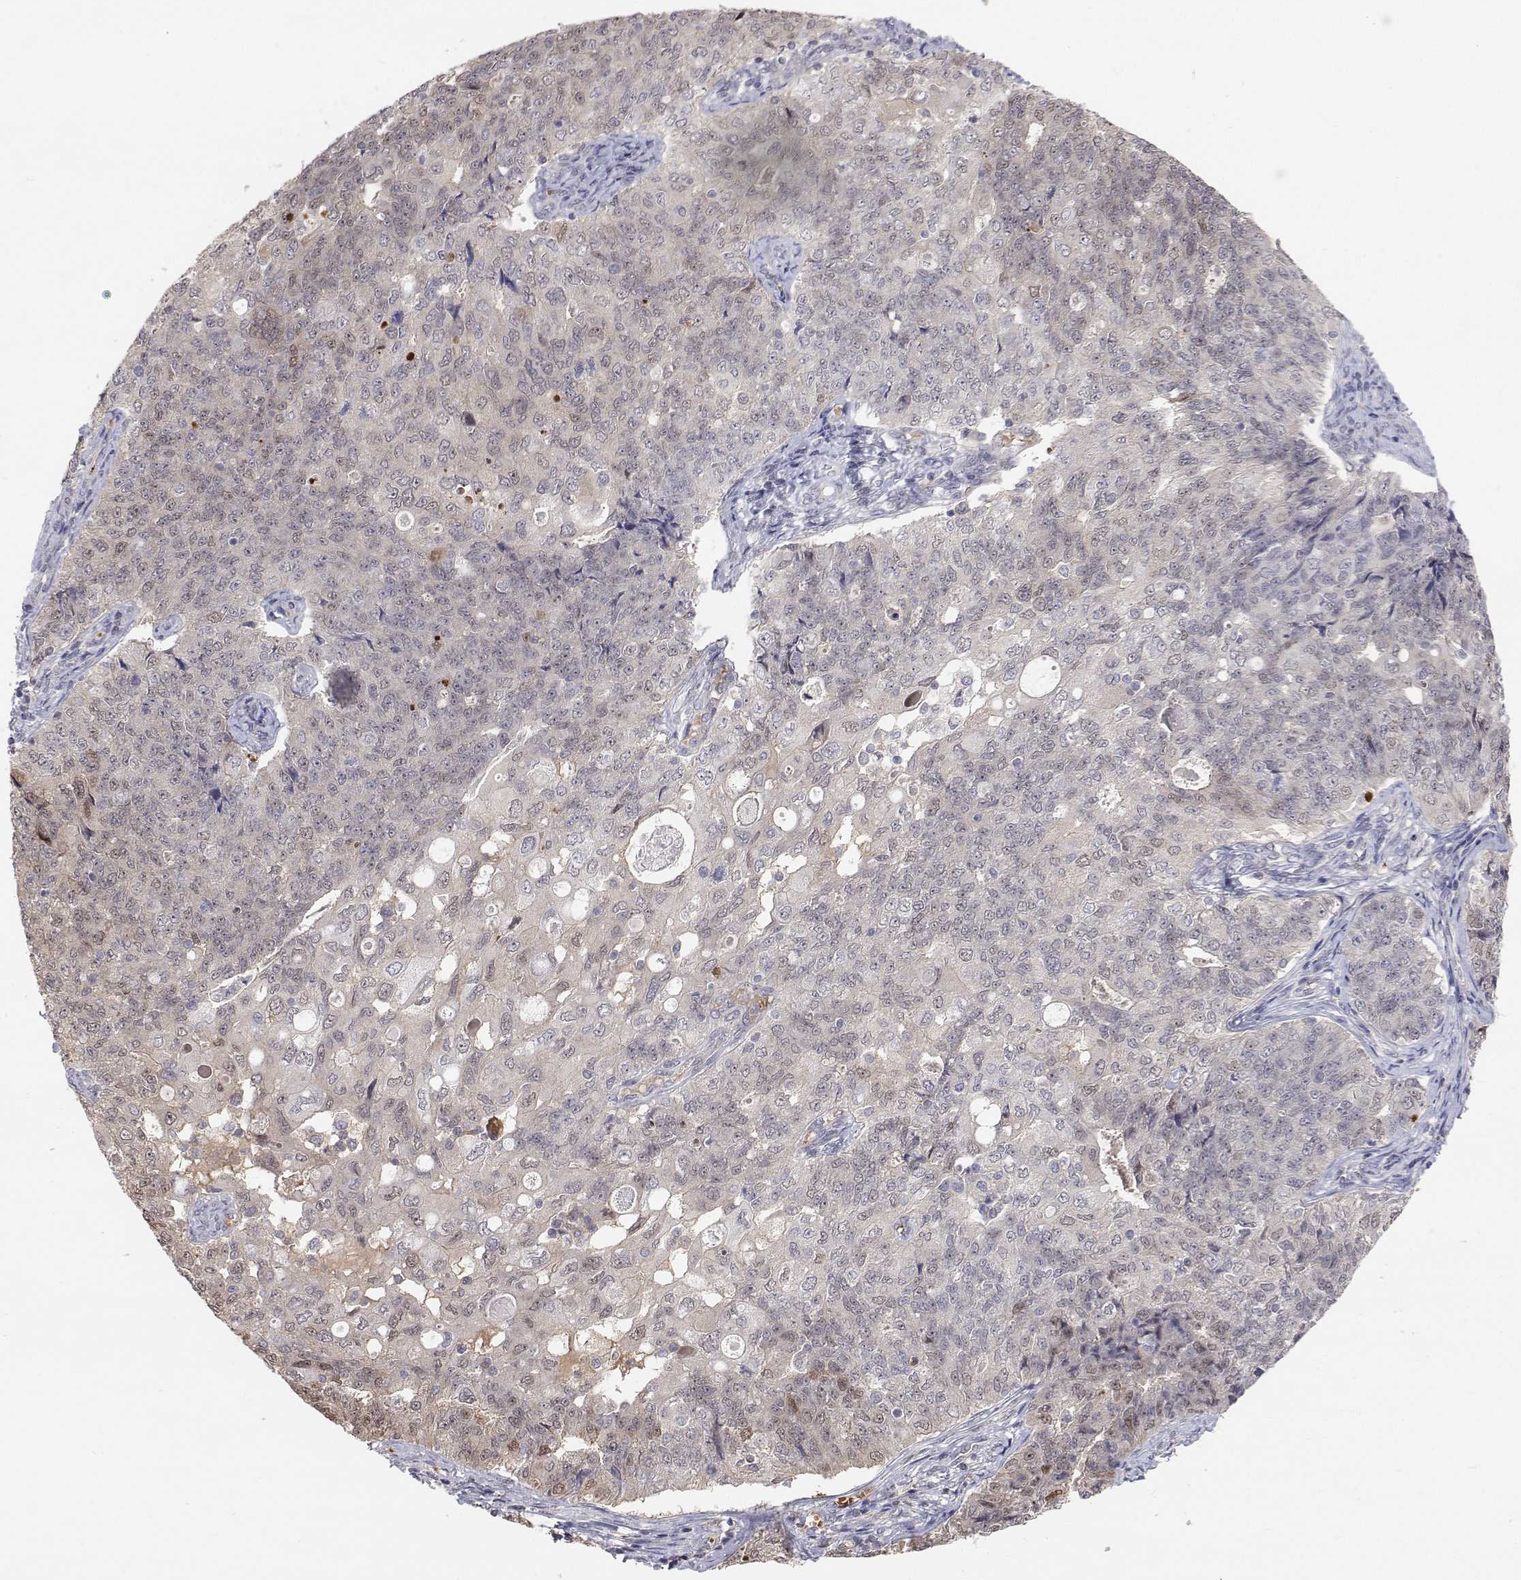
{"staining": {"intensity": "weak", "quantity": "25%-75%", "location": "nuclear"}, "tissue": "endometrial cancer", "cell_type": "Tumor cells", "image_type": "cancer", "snomed": [{"axis": "morphology", "description": "Adenocarcinoma, NOS"}, {"axis": "topography", "description": "Endometrium"}], "caption": "IHC (DAB) staining of human endometrial cancer (adenocarcinoma) reveals weak nuclear protein expression in about 25%-75% of tumor cells.", "gene": "MYPN", "patient": {"sex": "female", "age": 43}}